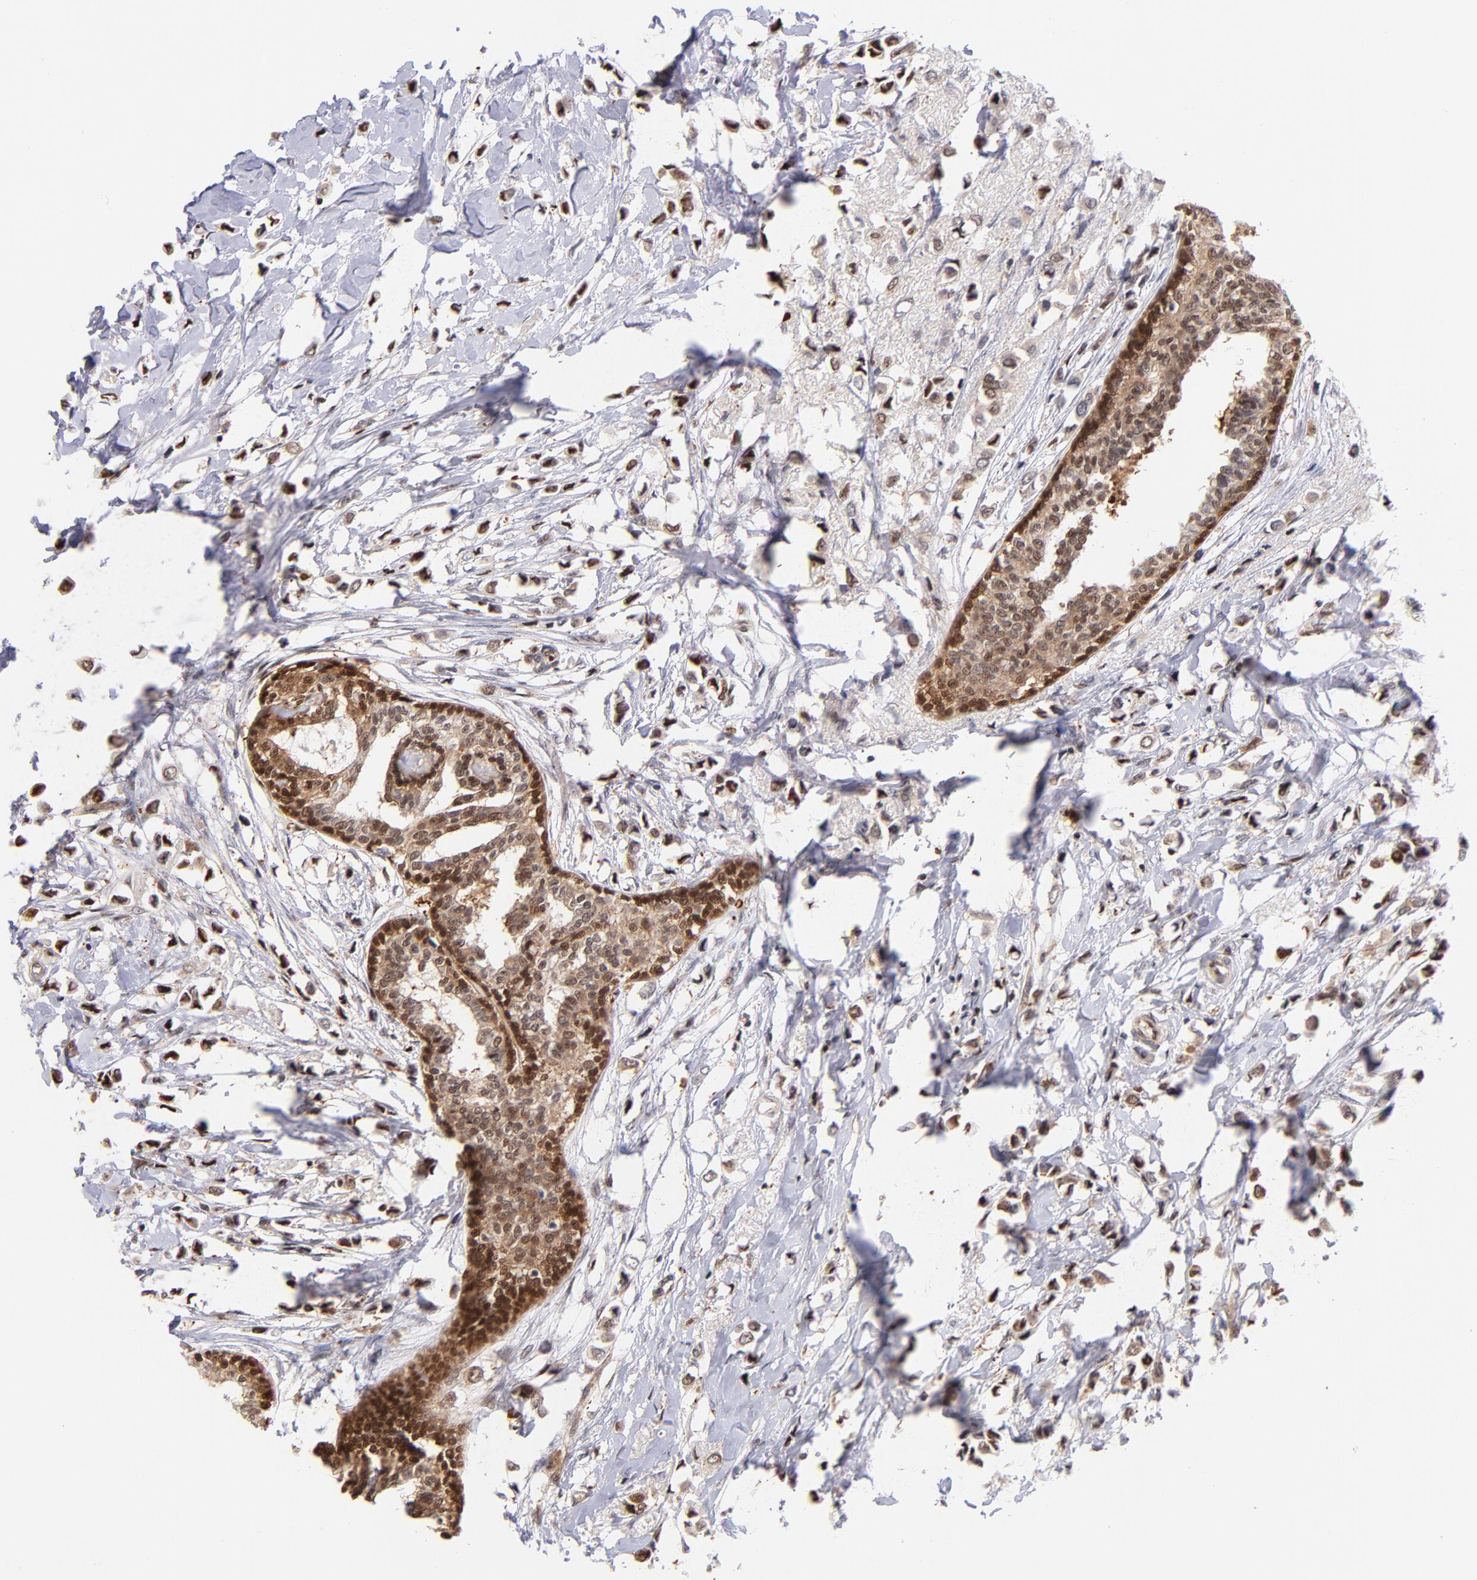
{"staining": {"intensity": "strong", "quantity": ">75%", "location": "cytoplasmic/membranous,nuclear"}, "tissue": "breast cancer", "cell_type": "Tumor cells", "image_type": "cancer", "snomed": [{"axis": "morphology", "description": "Lobular carcinoma"}, {"axis": "topography", "description": "Breast"}], "caption": "Immunohistochemistry (IHC) of lobular carcinoma (breast) demonstrates high levels of strong cytoplasmic/membranous and nuclear positivity in approximately >75% of tumor cells. The staining is performed using DAB (3,3'-diaminobenzidine) brown chromogen to label protein expression. The nuclei are counter-stained blue using hematoxylin.", "gene": "YWHAB", "patient": {"sex": "female", "age": 51}}